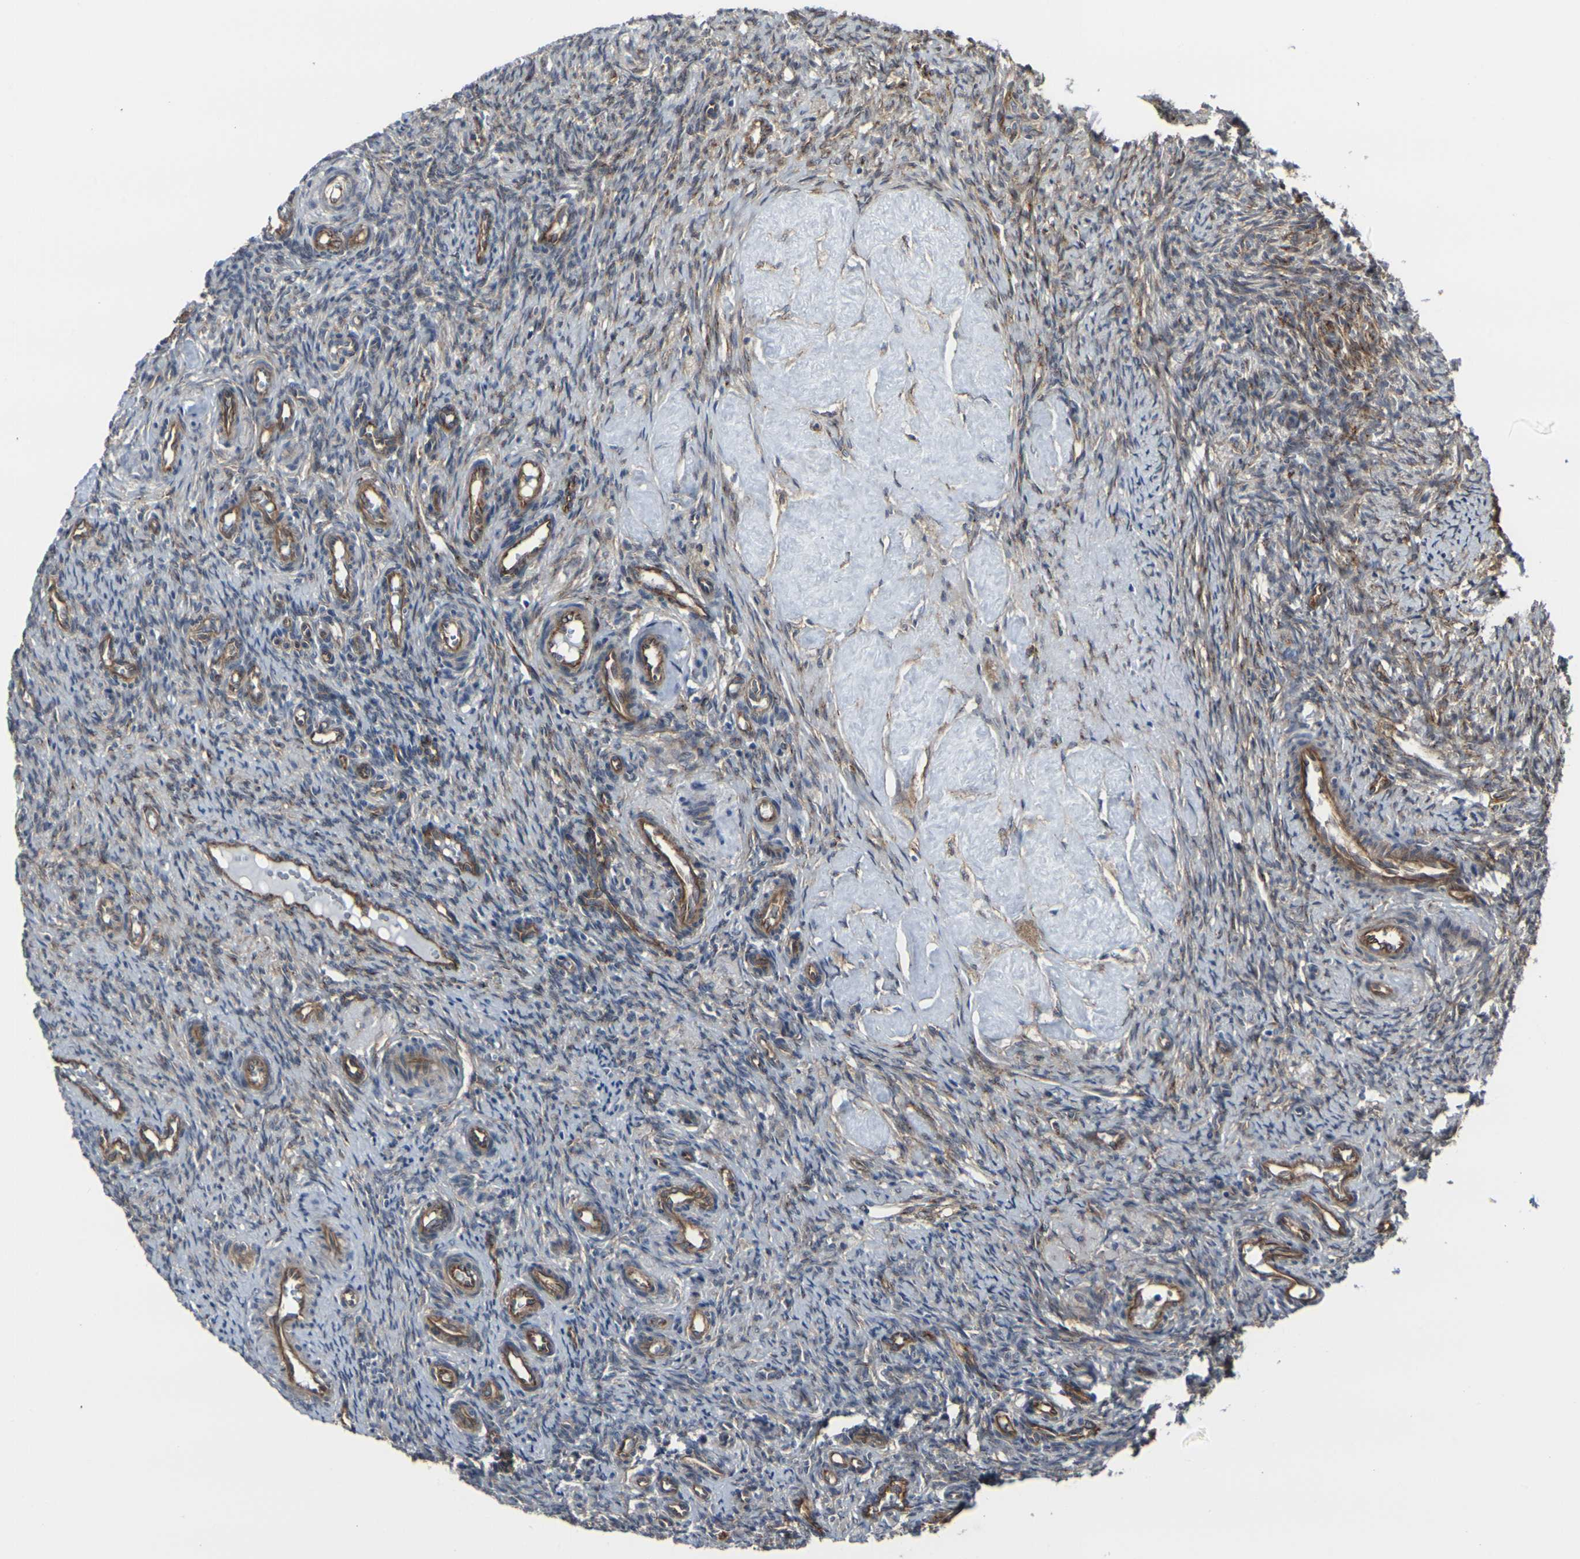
{"staining": {"intensity": "moderate", "quantity": ">75%", "location": "cytoplasmic/membranous"}, "tissue": "ovary", "cell_type": "Ovarian stroma cells", "image_type": "normal", "snomed": [{"axis": "morphology", "description": "Normal tissue, NOS"}, {"axis": "topography", "description": "Ovary"}], "caption": "Approximately >75% of ovarian stroma cells in unremarkable human ovary reveal moderate cytoplasmic/membranous protein staining as visualized by brown immunohistochemical staining.", "gene": "MYOF", "patient": {"sex": "female", "age": 41}}